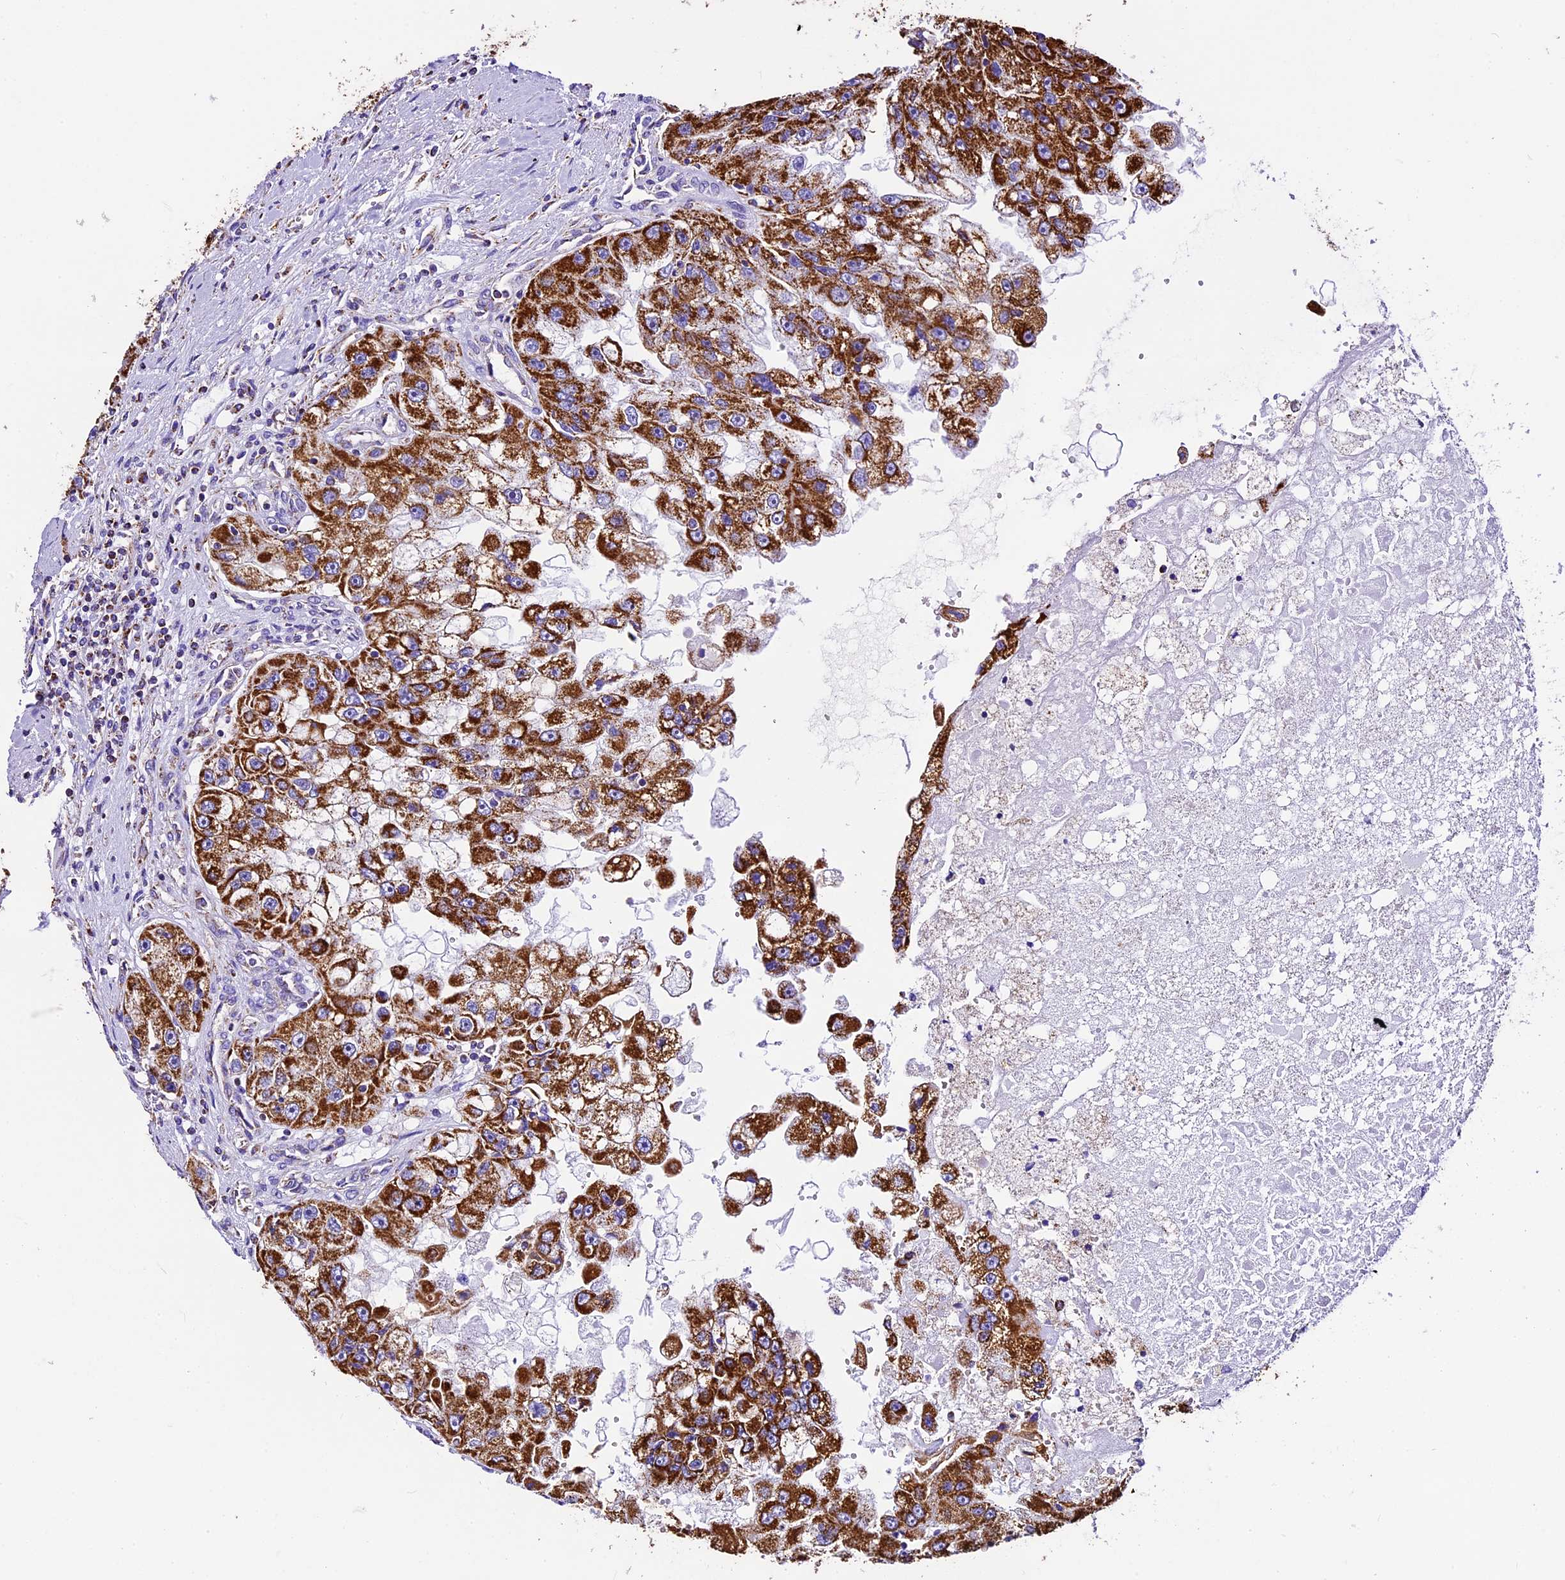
{"staining": {"intensity": "strong", "quantity": ">75%", "location": "cytoplasmic/membranous"}, "tissue": "renal cancer", "cell_type": "Tumor cells", "image_type": "cancer", "snomed": [{"axis": "morphology", "description": "Adenocarcinoma, NOS"}, {"axis": "topography", "description": "Kidney"}], "caption": "Human adenocarcinoma (renal) stained with a brown dye exhibits strong cytoplasmic/membranous positive positivity in approximately >75% of tumor cells.", "gene": "DCAF5", "patient": {"sex": "male", "age": 63}}